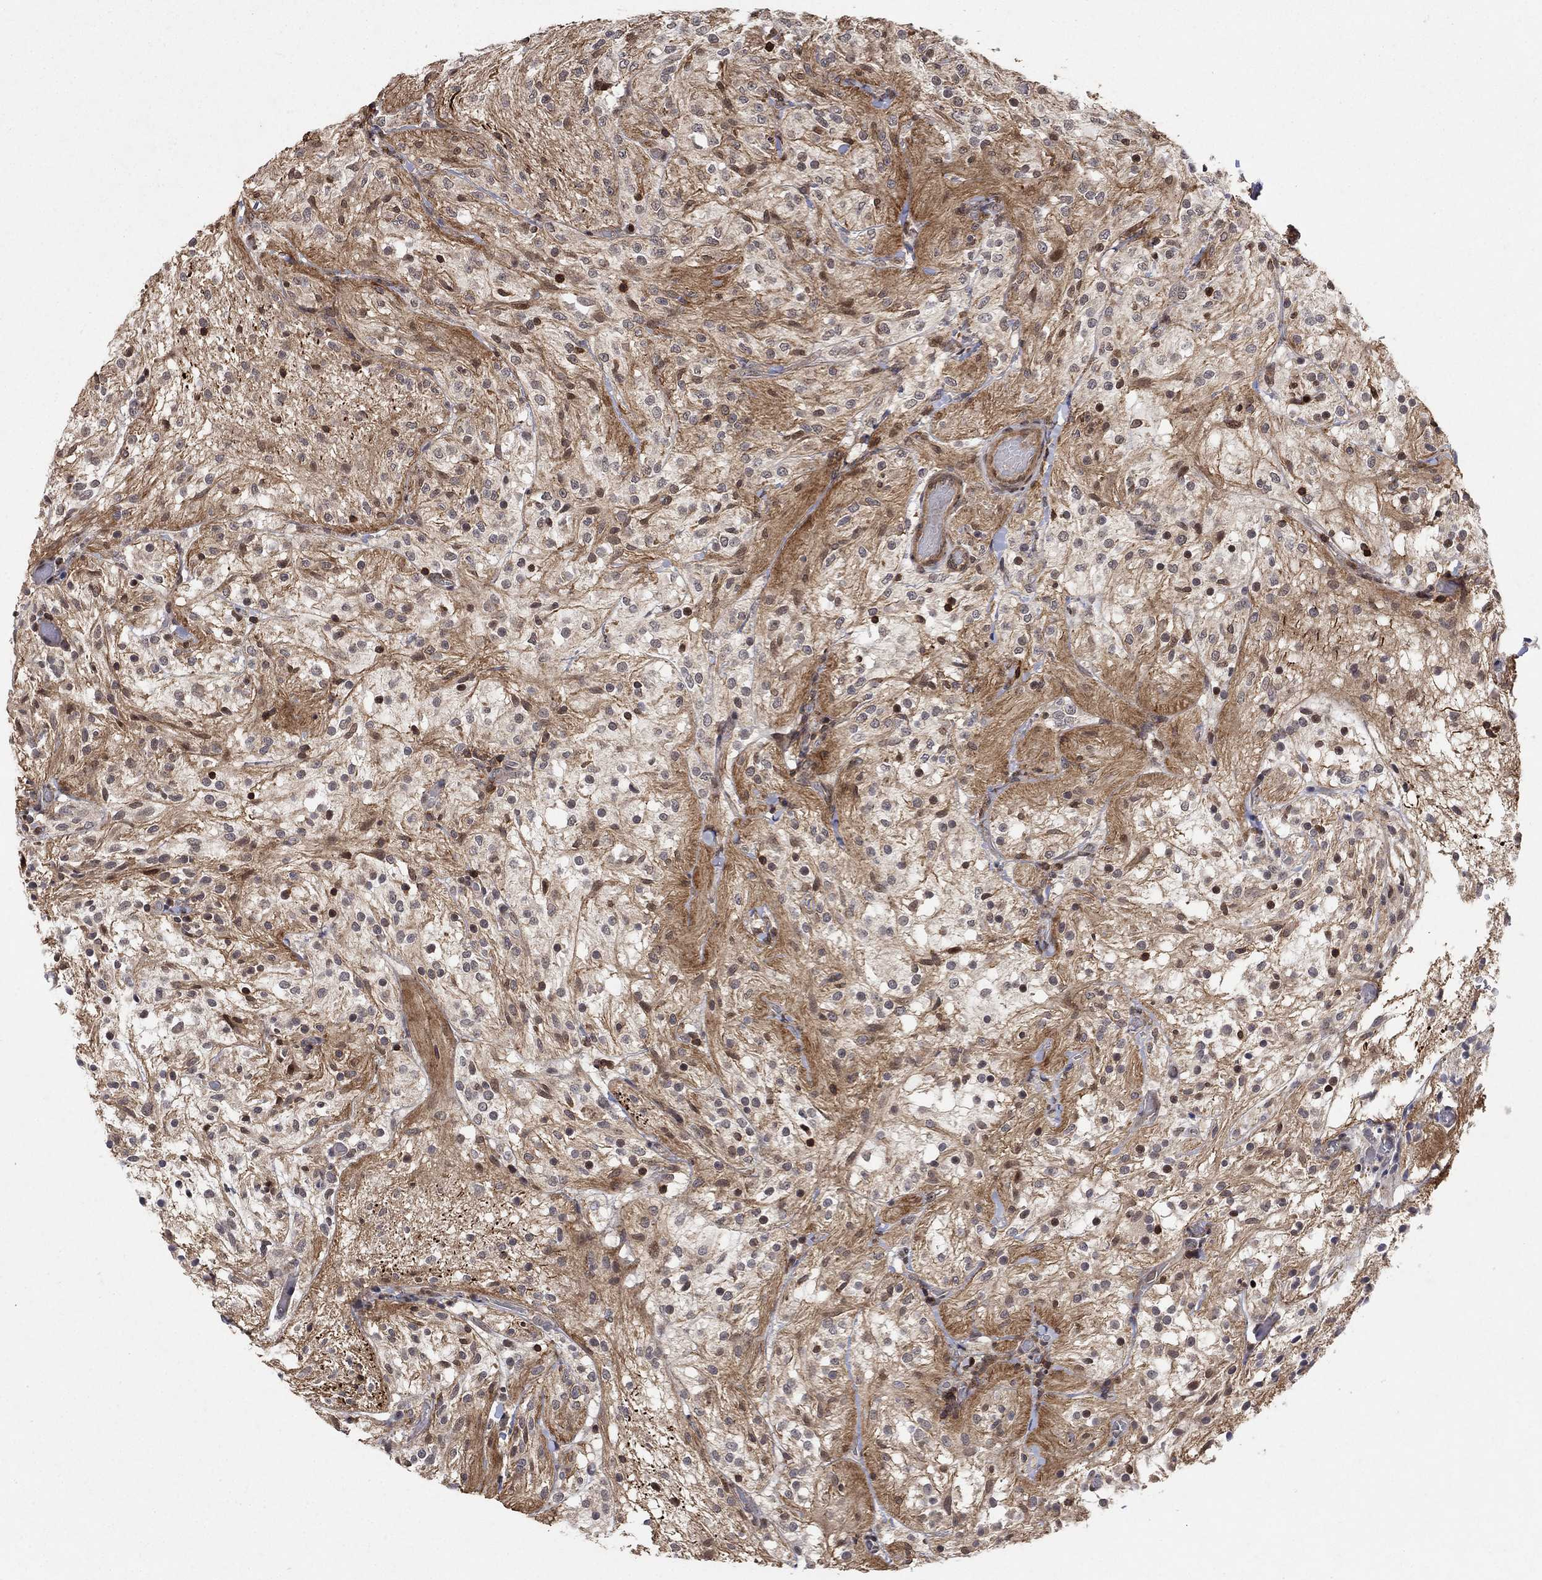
{"staining": {"intensity": "moderate", "quantity": "<25%", "location": "nuclear"}, "tissue": "glioma", "cell_type": "Tumor cells", "image_type": "cancer", "snomed": [{"axis": "morphology", "description": "Glioma, malignant, Low grade"}, {"axis": "topography", "description": "Brain"}], "caption": "Immunohistochemical staining of human glioma exhibits low levels of moderate nuclear protein staining in about <25% of tumor cells. Using DAB (brown) and hematoxylin (blue) stains, captured at high magnification using brightfield microscopy.", "gene": "CCDC66", "patient": {"sex": "male", "age": 3}}